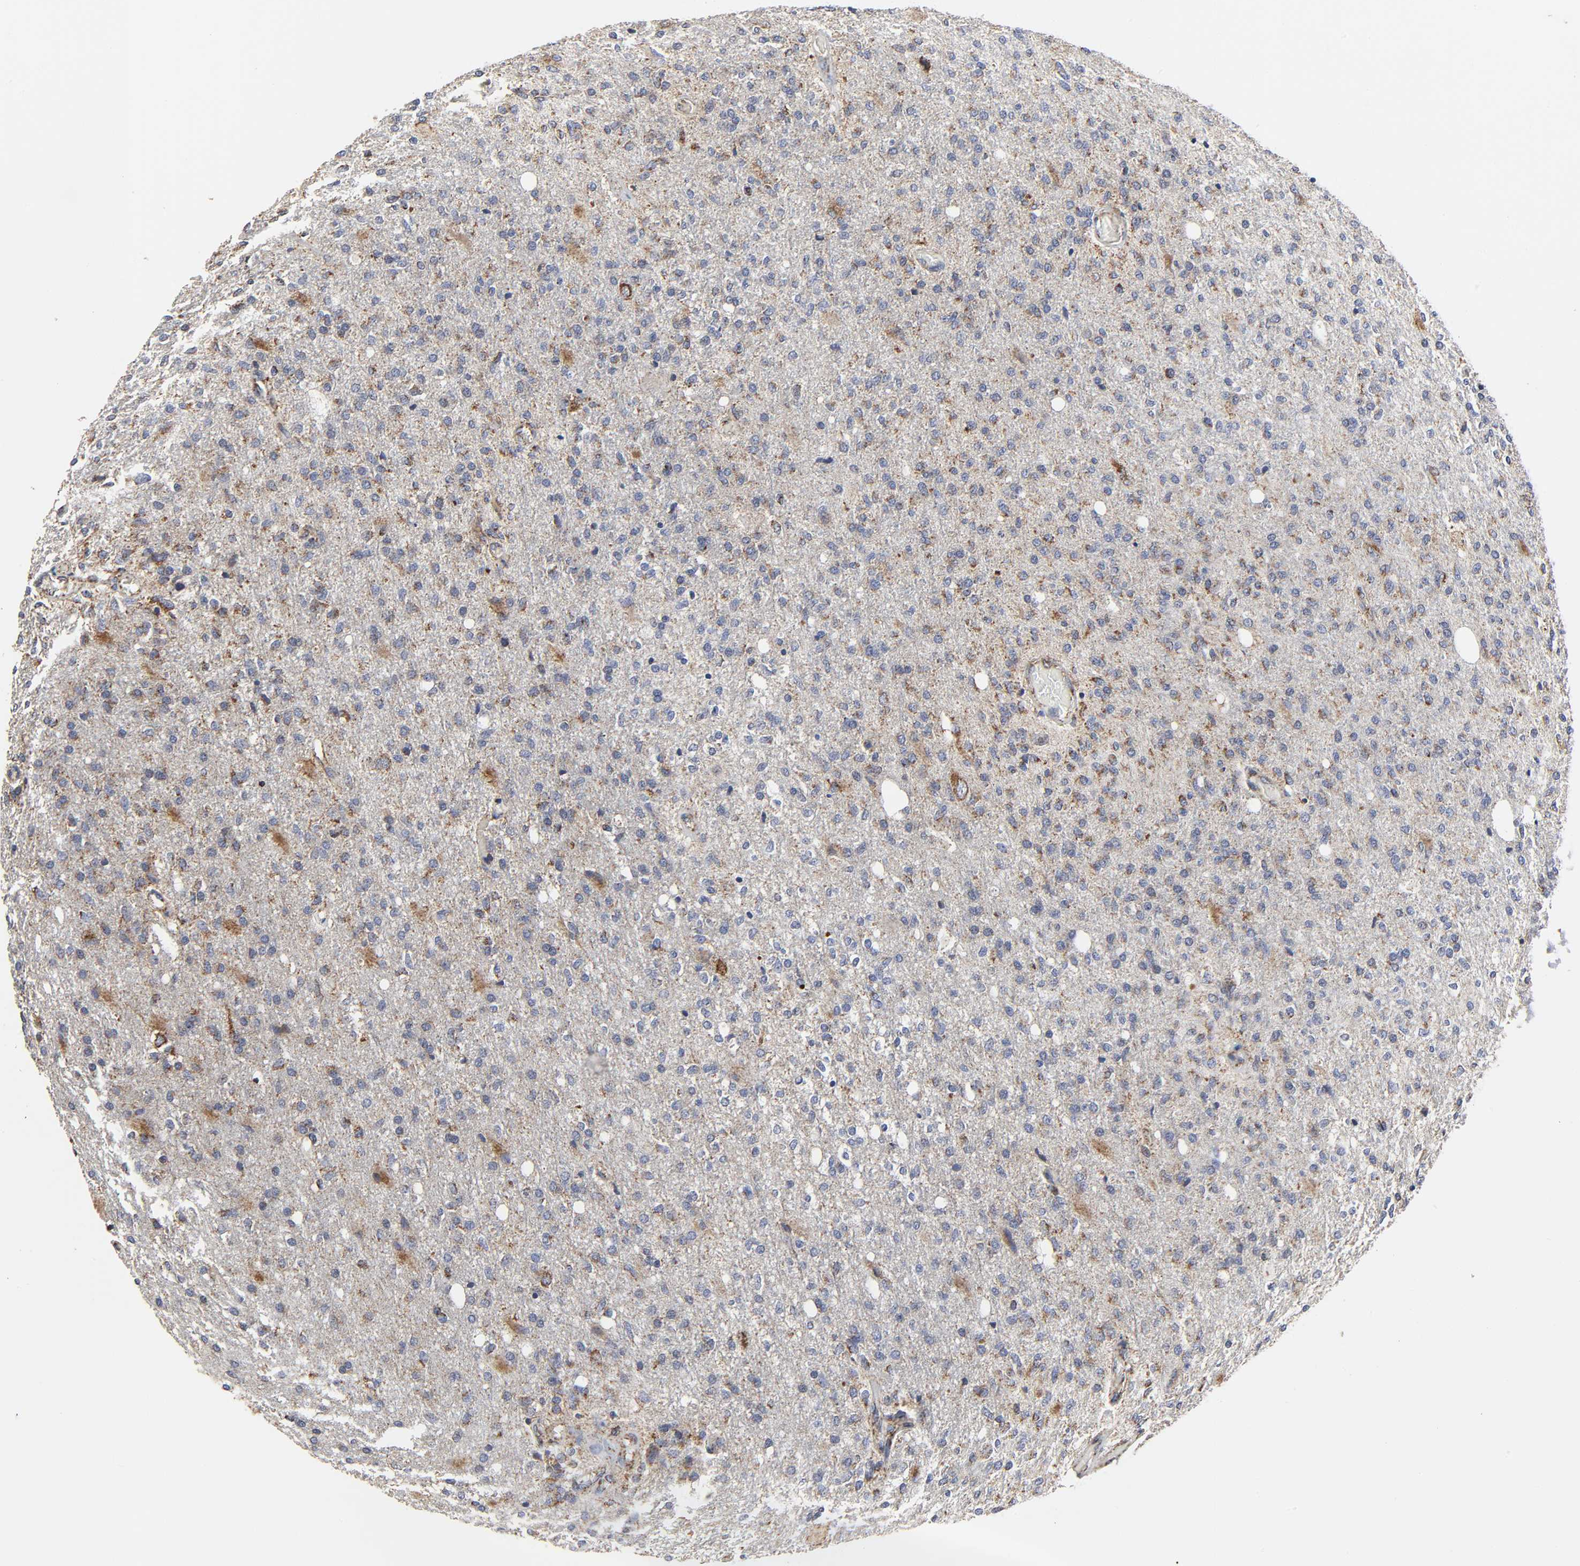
{"staining": {"intensity": "weak", "quantity": "25%-75%", "location": "cytoplasmic/membranous"}, "tissue": "glioma", "cell_type": "Tumor cells", "image_type": "cancer", "snomed": [{"axis": "morphology", "description": "Normal tissue, NOS"}, {"axis": "morphology", "description": "Glioma, malignant, High grade"}, {"axis": "topography", "description": "Cerebral cortex"}], "caption": "Protein staining exhibits weak cytoplasmic/membranous staining in about 25%-75% of tumor cells in malignant glioma (high-grade). Immunohistochemistry (ihc) stains the protein in brown and the nuclei are stained blue.", "gene": "COX6B1", "patient": {"sex": "male", "age": 77}}